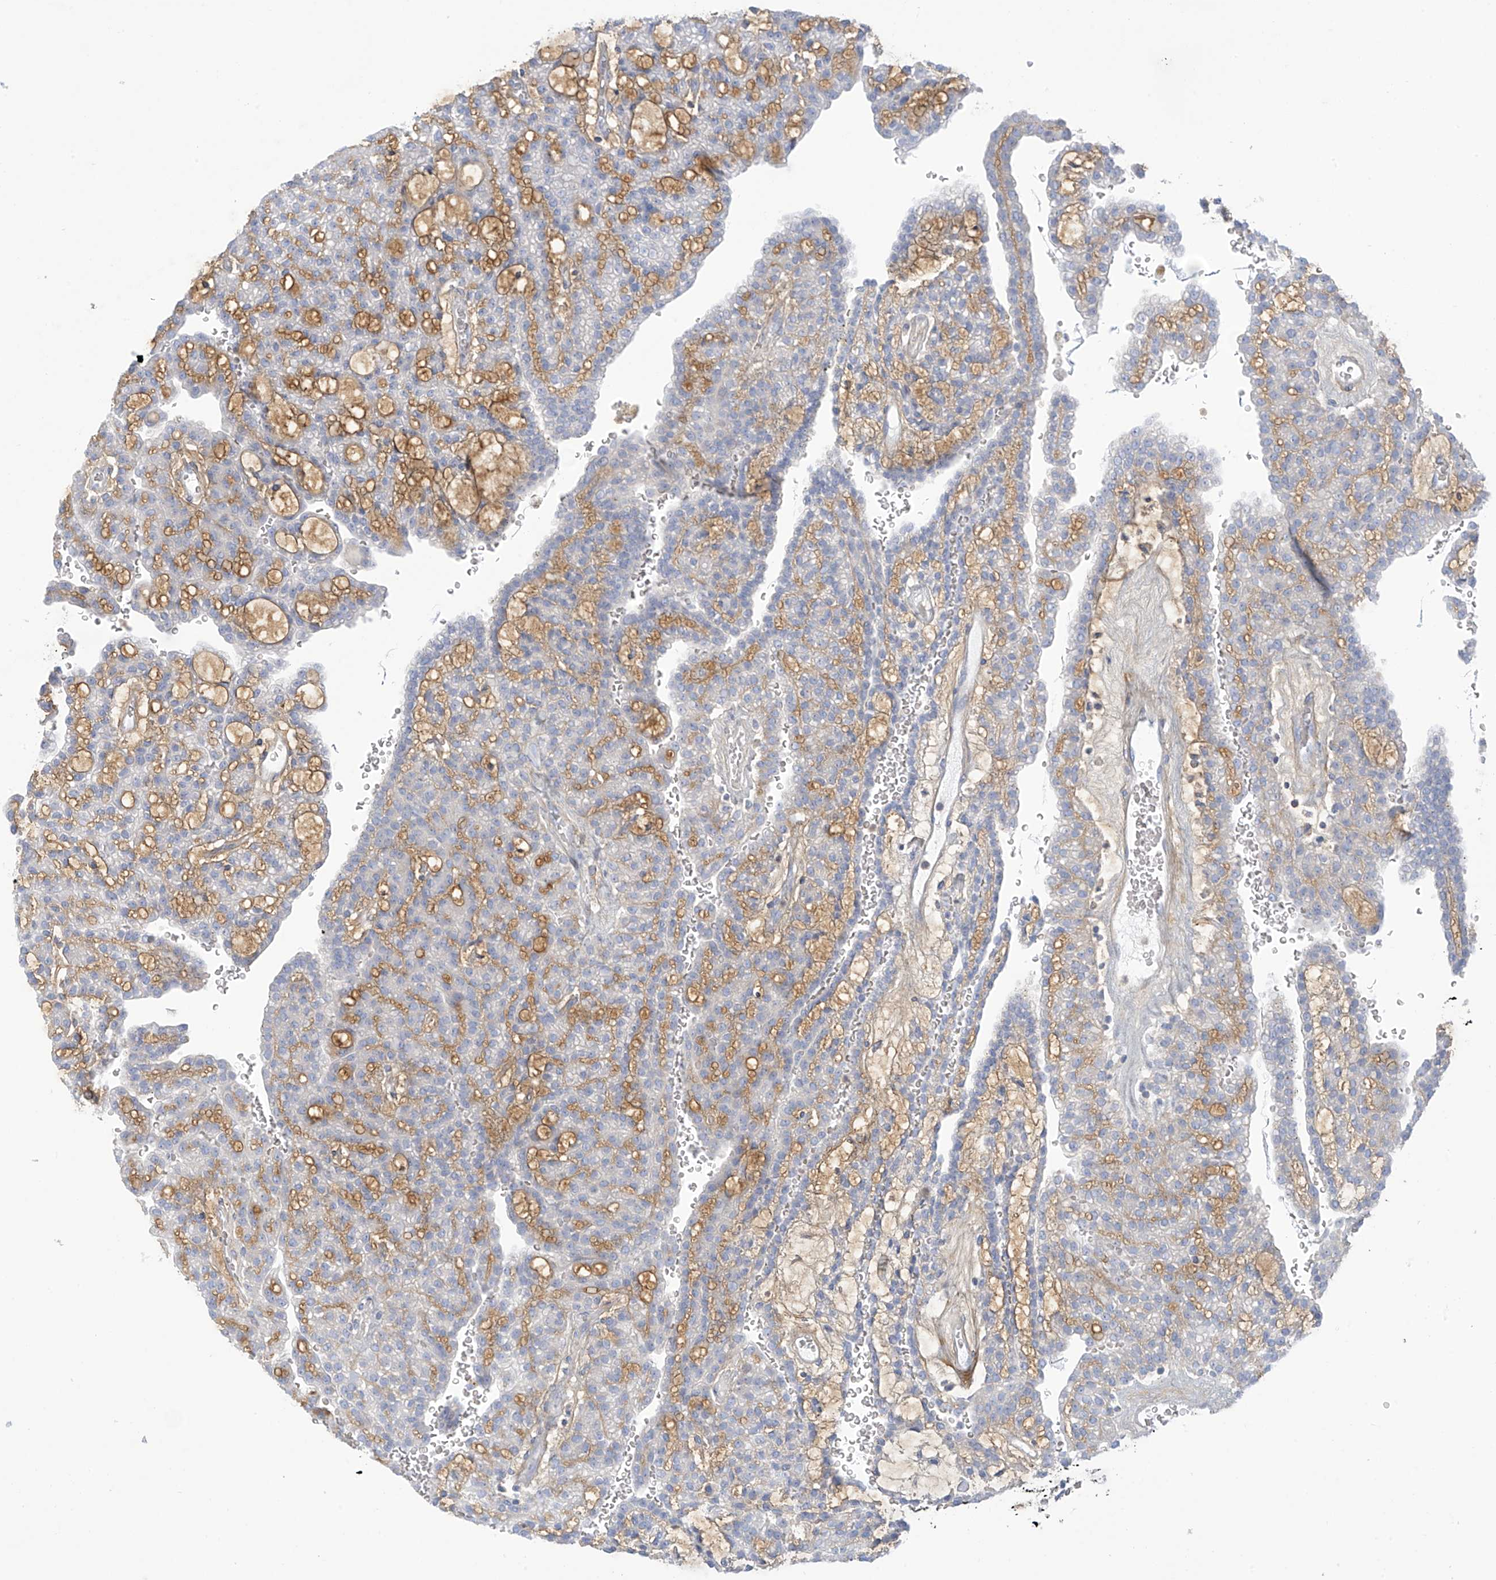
{"staining": {"intensity": "negative", "quantity": "none", "location": "none"}, "tissue": "renal cancer", "cell_type": "Tumor cells", "image_type": "cancer", "snomed": [{"axis": "morphology", "description": "Adenocarcinoma, NOS"}, {"axis": "topography", "description": "Kidney"}], "caption": "The IHC micrograph has no significant expression in tumor cells of renal cancer tissue. (DAB (3,3'-diaminobenzidine) IHC visualized using brightfield microscopy, high magnification).", "gene": "FABP2", "patient": {"sex": "male", "age": 63}}